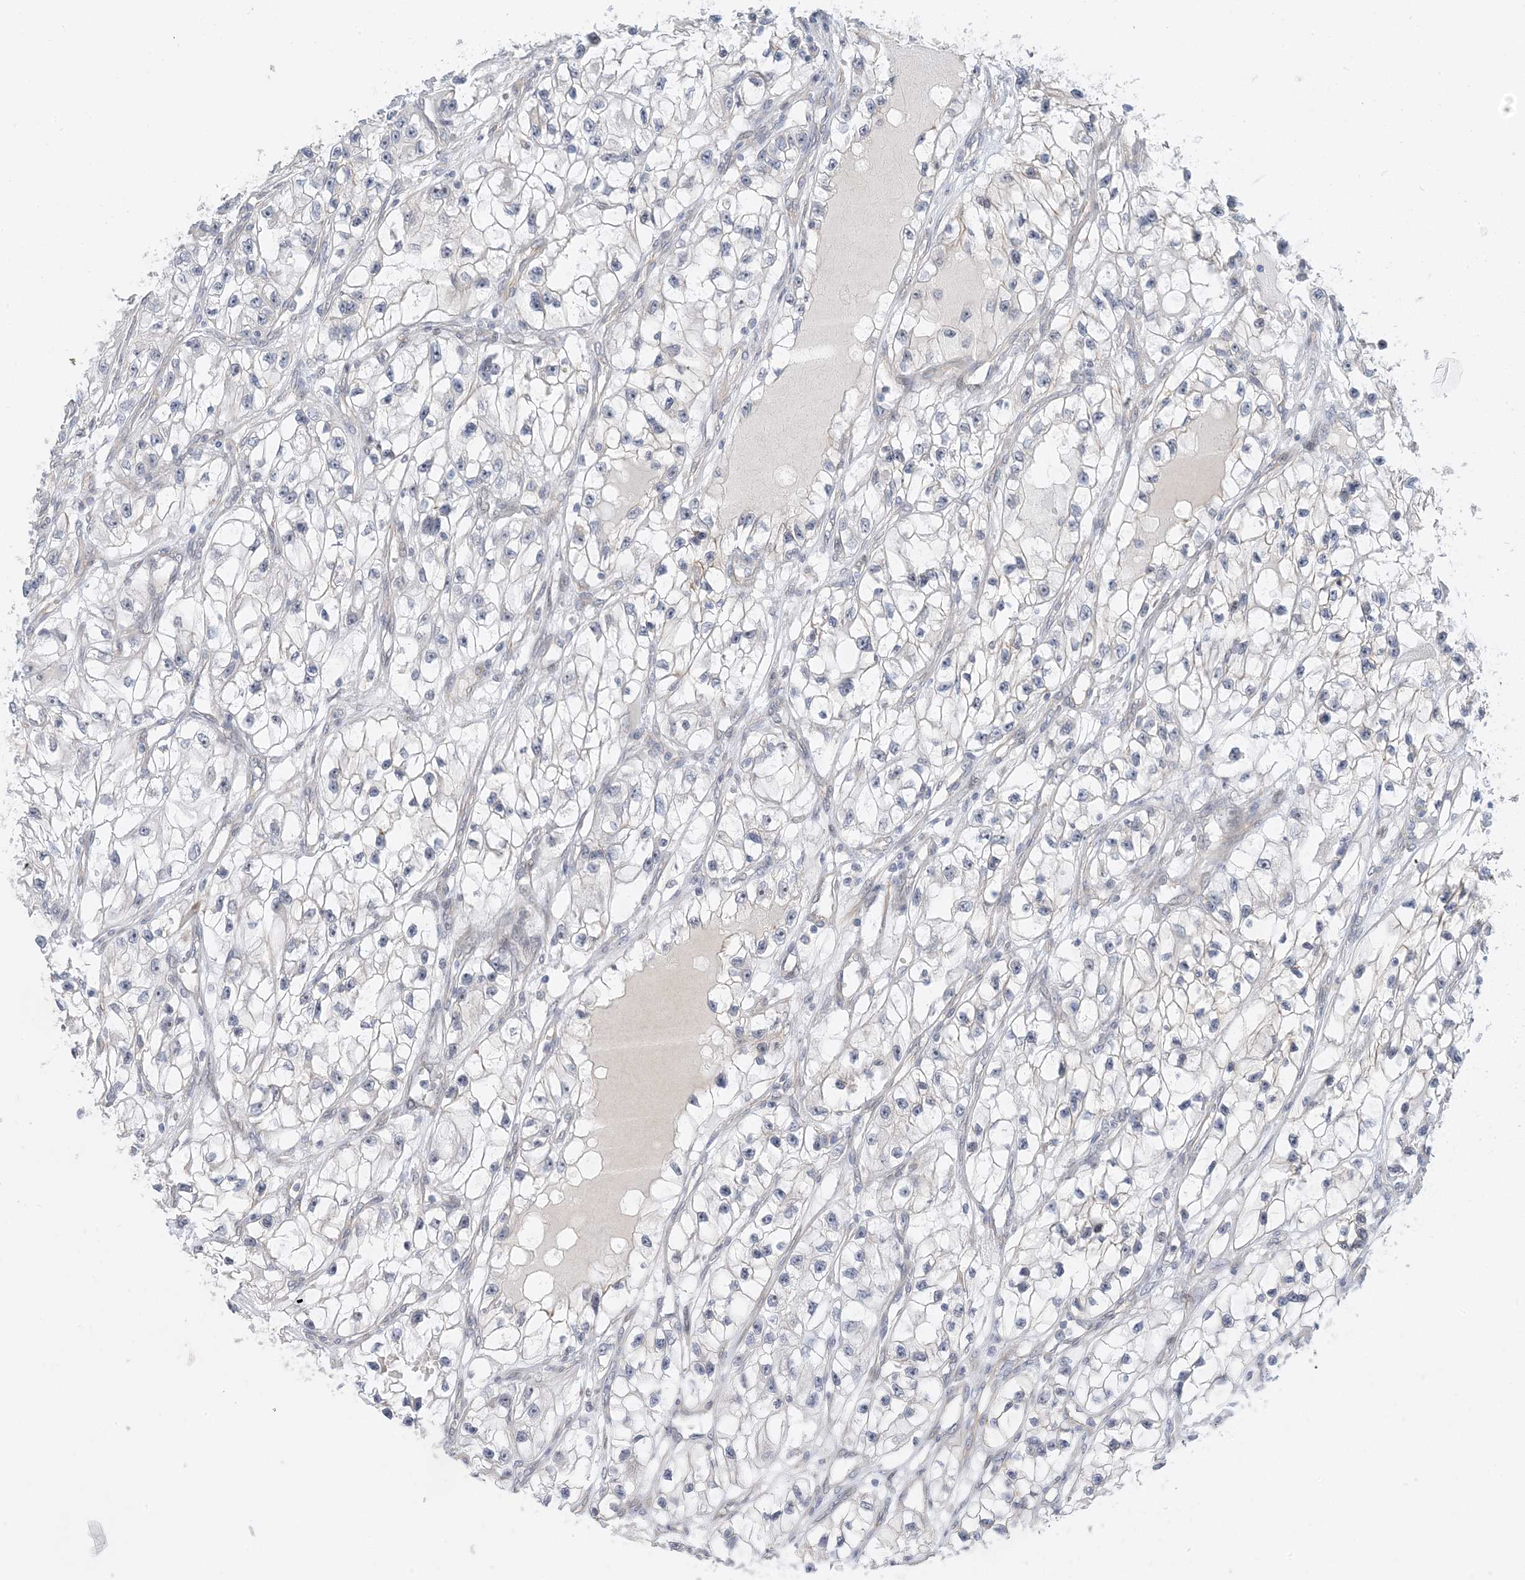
{"staining": {"intensity": "negative", "quantity": "none", "location": "none"}, "tissue": "renal cancer", "cell_type": "Tumor cells", "image_type": "cancer", "snomed": [{"axis": "morphology", "description": "Adenocarcinoma, NOS"}, {"axis": "topography", "description": "Kidney"}], "caption": "Immunohistochemistry histopathology image of human renal cancer (adenocarcinoma) stained for a protein (brown), which demonstrates no staining in tumor cells. (Brightfield microscopy of DAB immunohistochemistry at high magnification).", "gene": "IL36B", "patient": {"sex": "female", "age": 57}}